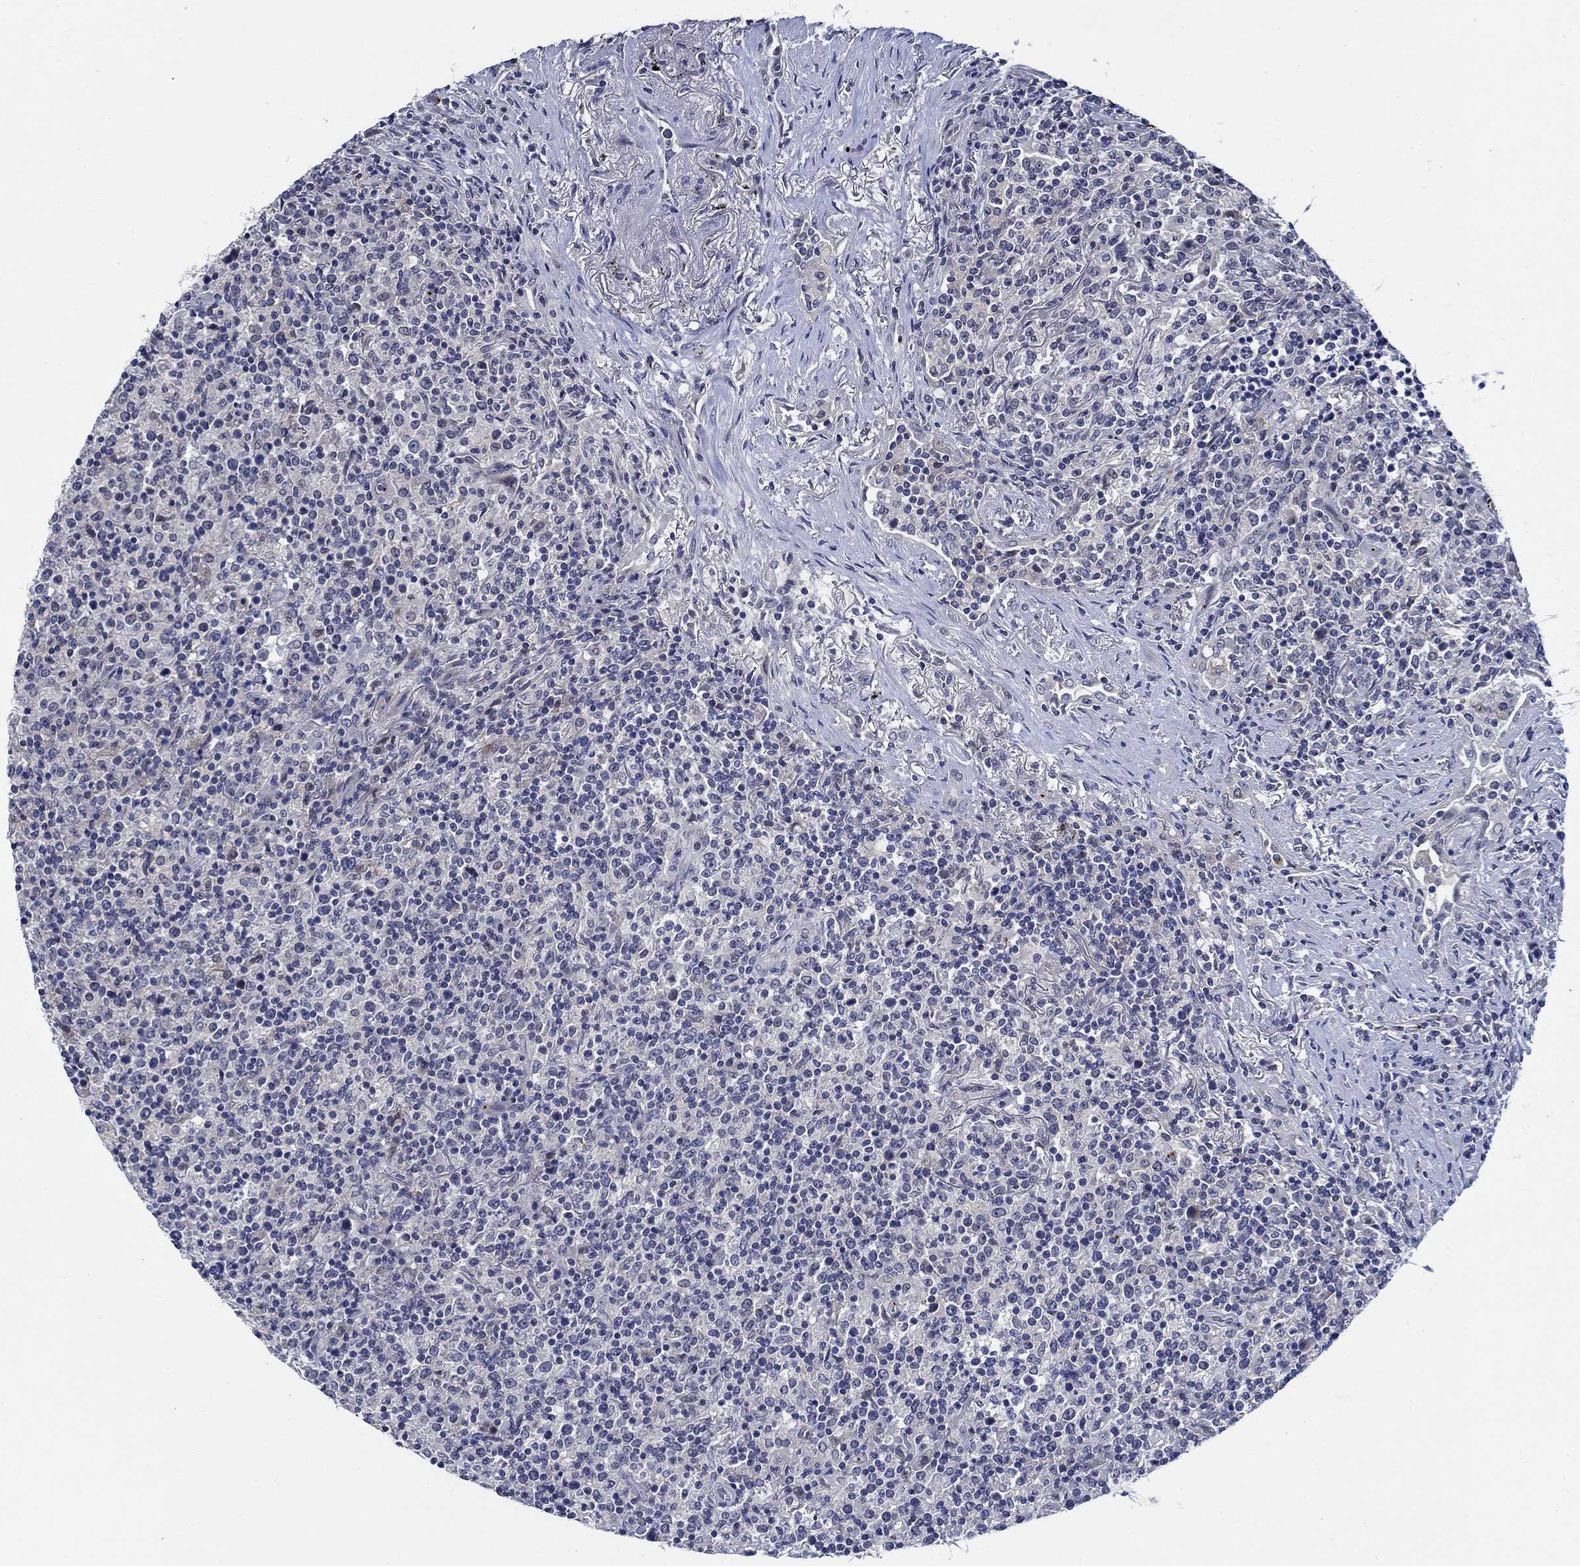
{"staining": {"intensity": "negative", "quantity": "none", "location": "none"}, "tissue": "lymphoma", "cell_type": "Tumor cells", "image_type": "cancer", "snomed": [{"axis": "morphology", "description": "Malignant lymphoma, non-Hodgkin's type, High grade"}, {"axis": "topography", "description": "Lung"}], "caption": "The micrograph displays no significant positivity in tumor cells of lymphoma.", "gene": "ALOX12", "patient": {"sex": "male", "age": 79}}